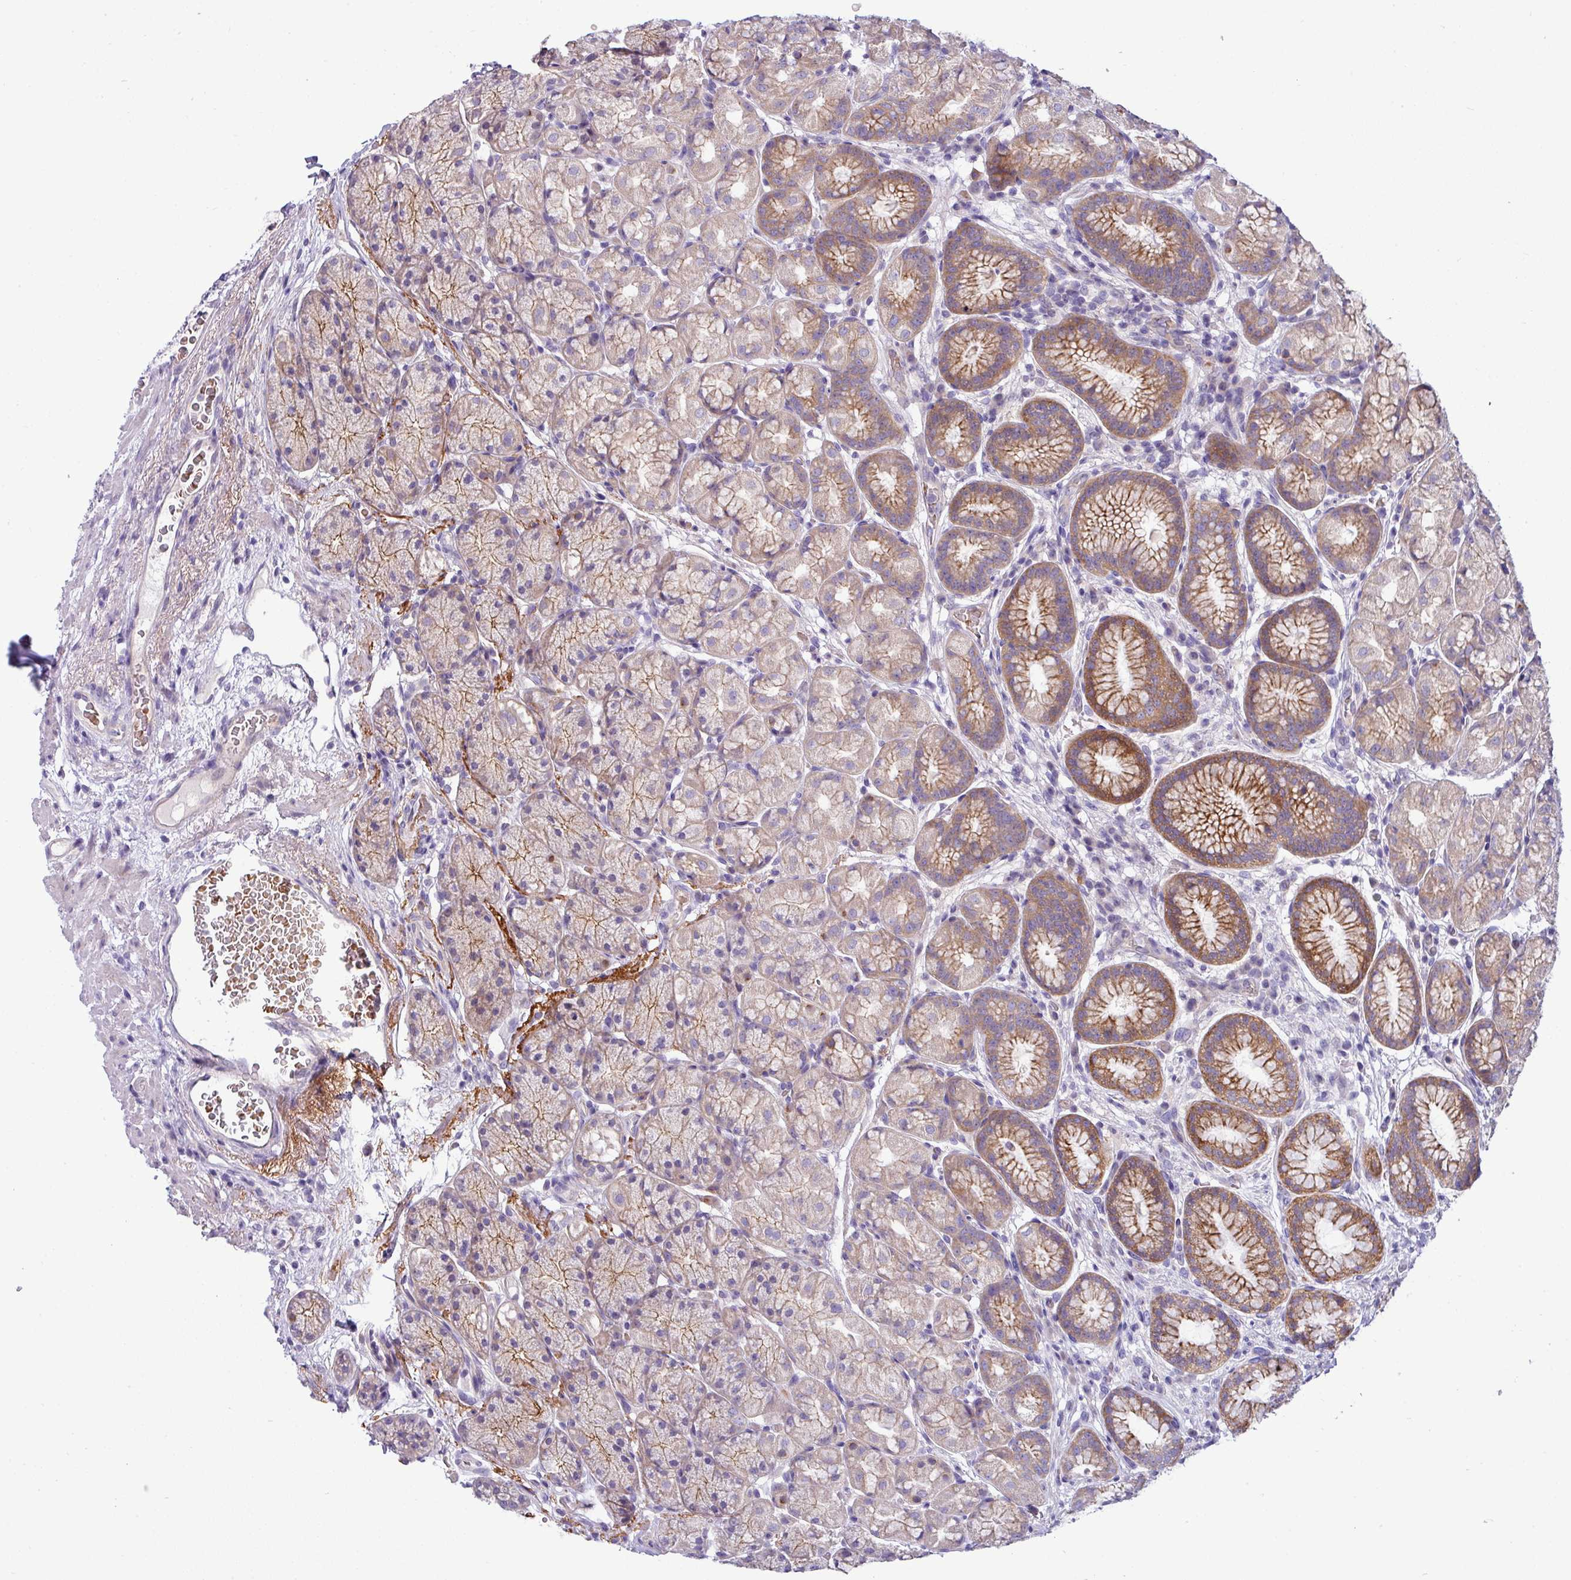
{"staining": {"intensity": "moderate", "quantity": "25%-75%", "location": "cytoplasmic/membranous"}, "tissue": "stomach", "cell_type": "Glandular cells", "image_type": "normal", "snomed": [{"axis": "morphology", "description": "Normal tissue, NOS"}, {"axis": "topography", "description": "Stomach"}], "caption": "Immunohistochemistry (IHC) photomicrograph of unremarkable stomach stained for a protein (brown), which exhibits medium levels of moderate cytoplasmic/membranous staining in approximately 25%-75% of glandular cells.", "gene": "ACAP3", "patient": {"sex": "male", "age": 63}}